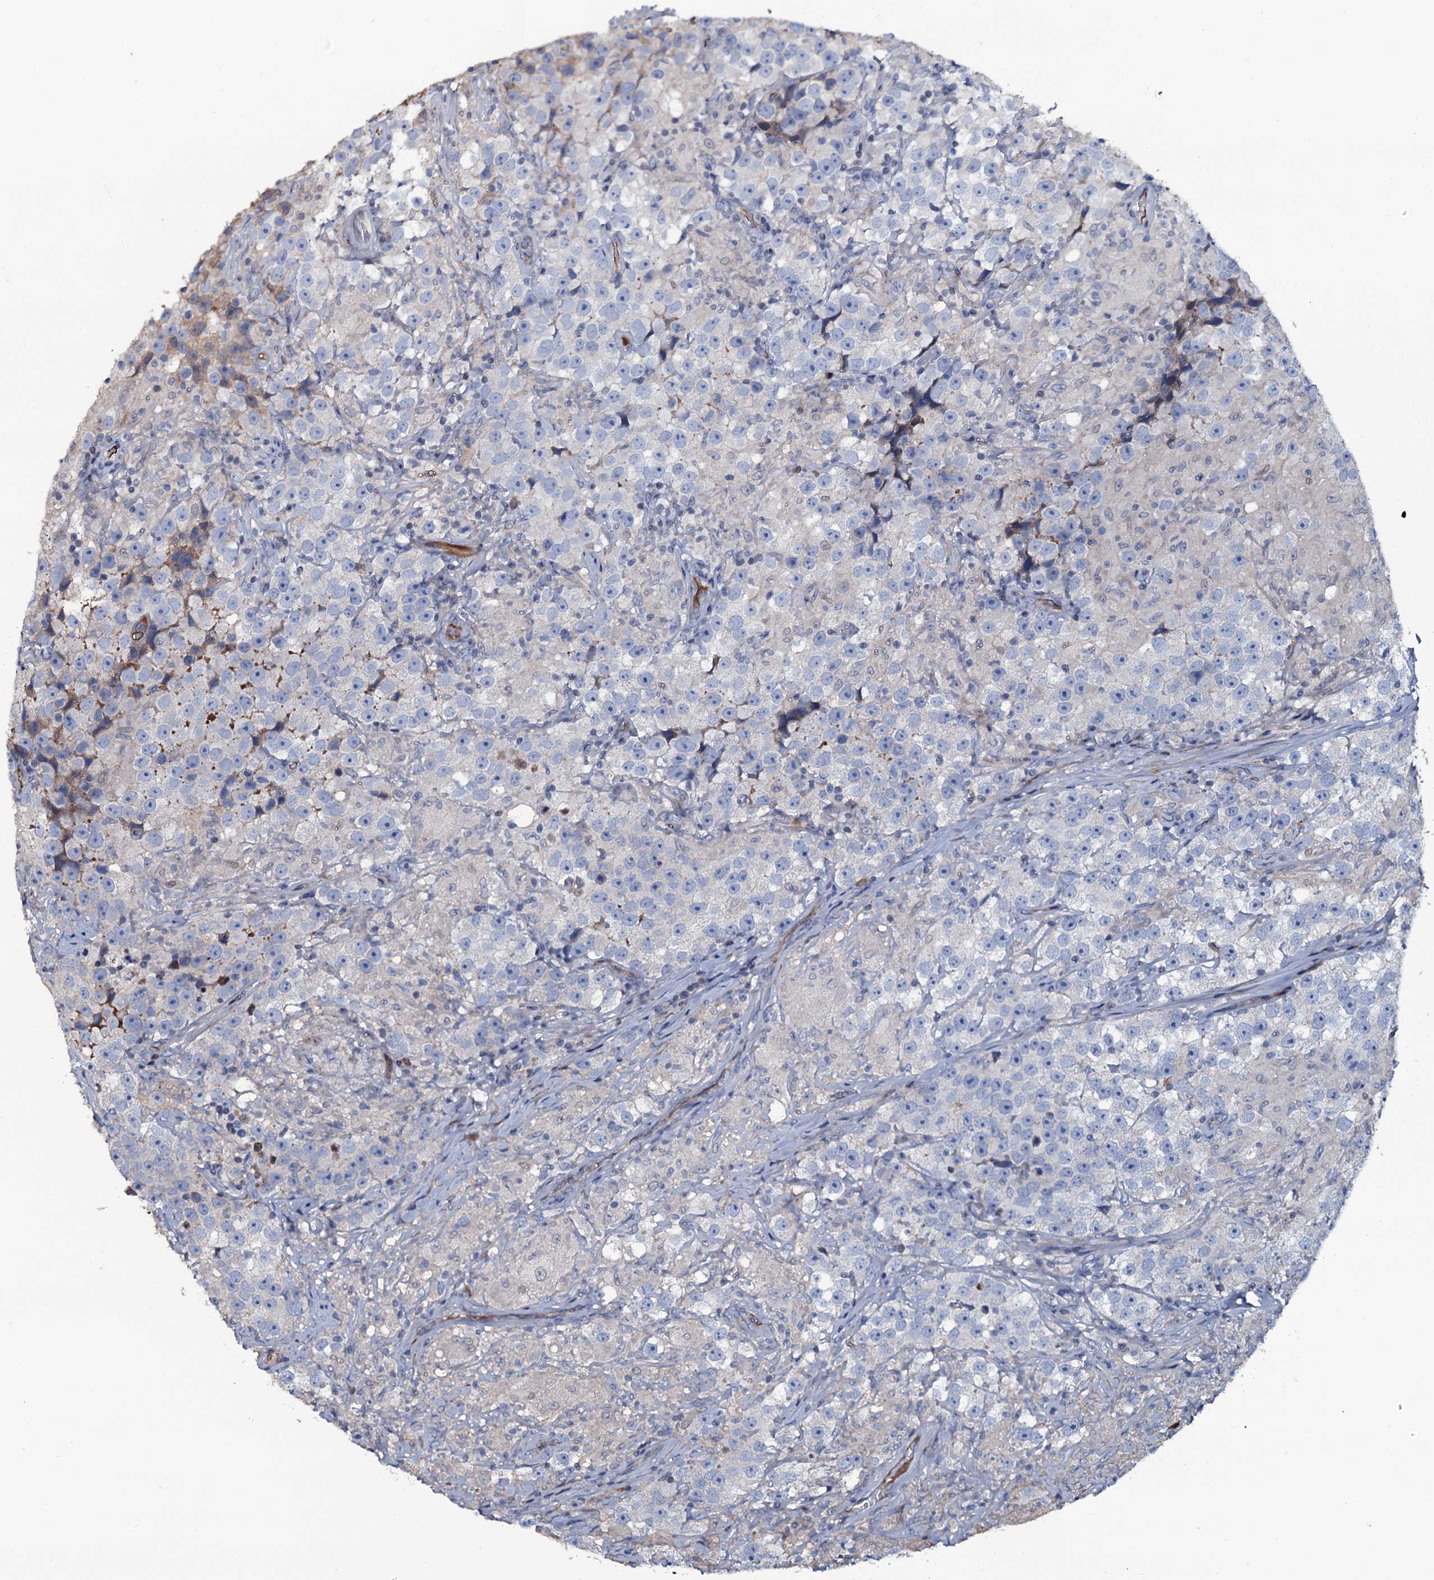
{"staining": {"intensity": "negative", "quantity": "none", "location": "none"}, "tissue": "testis cancer", "cell_type": "Tumor cells", "image_type": "cancer", "snomed": [{"axis": "morphology", "description": "Seminoma, NOS"}, {"axis": "topography", "description": "Testis"}], "caption": "This is an immunohistochemistry (IHC) micrograph of human testis seminoma. There is no positivity in tumor cells.", "gene": "LYG2", "patient": {"sex": "male", "age": 46}}